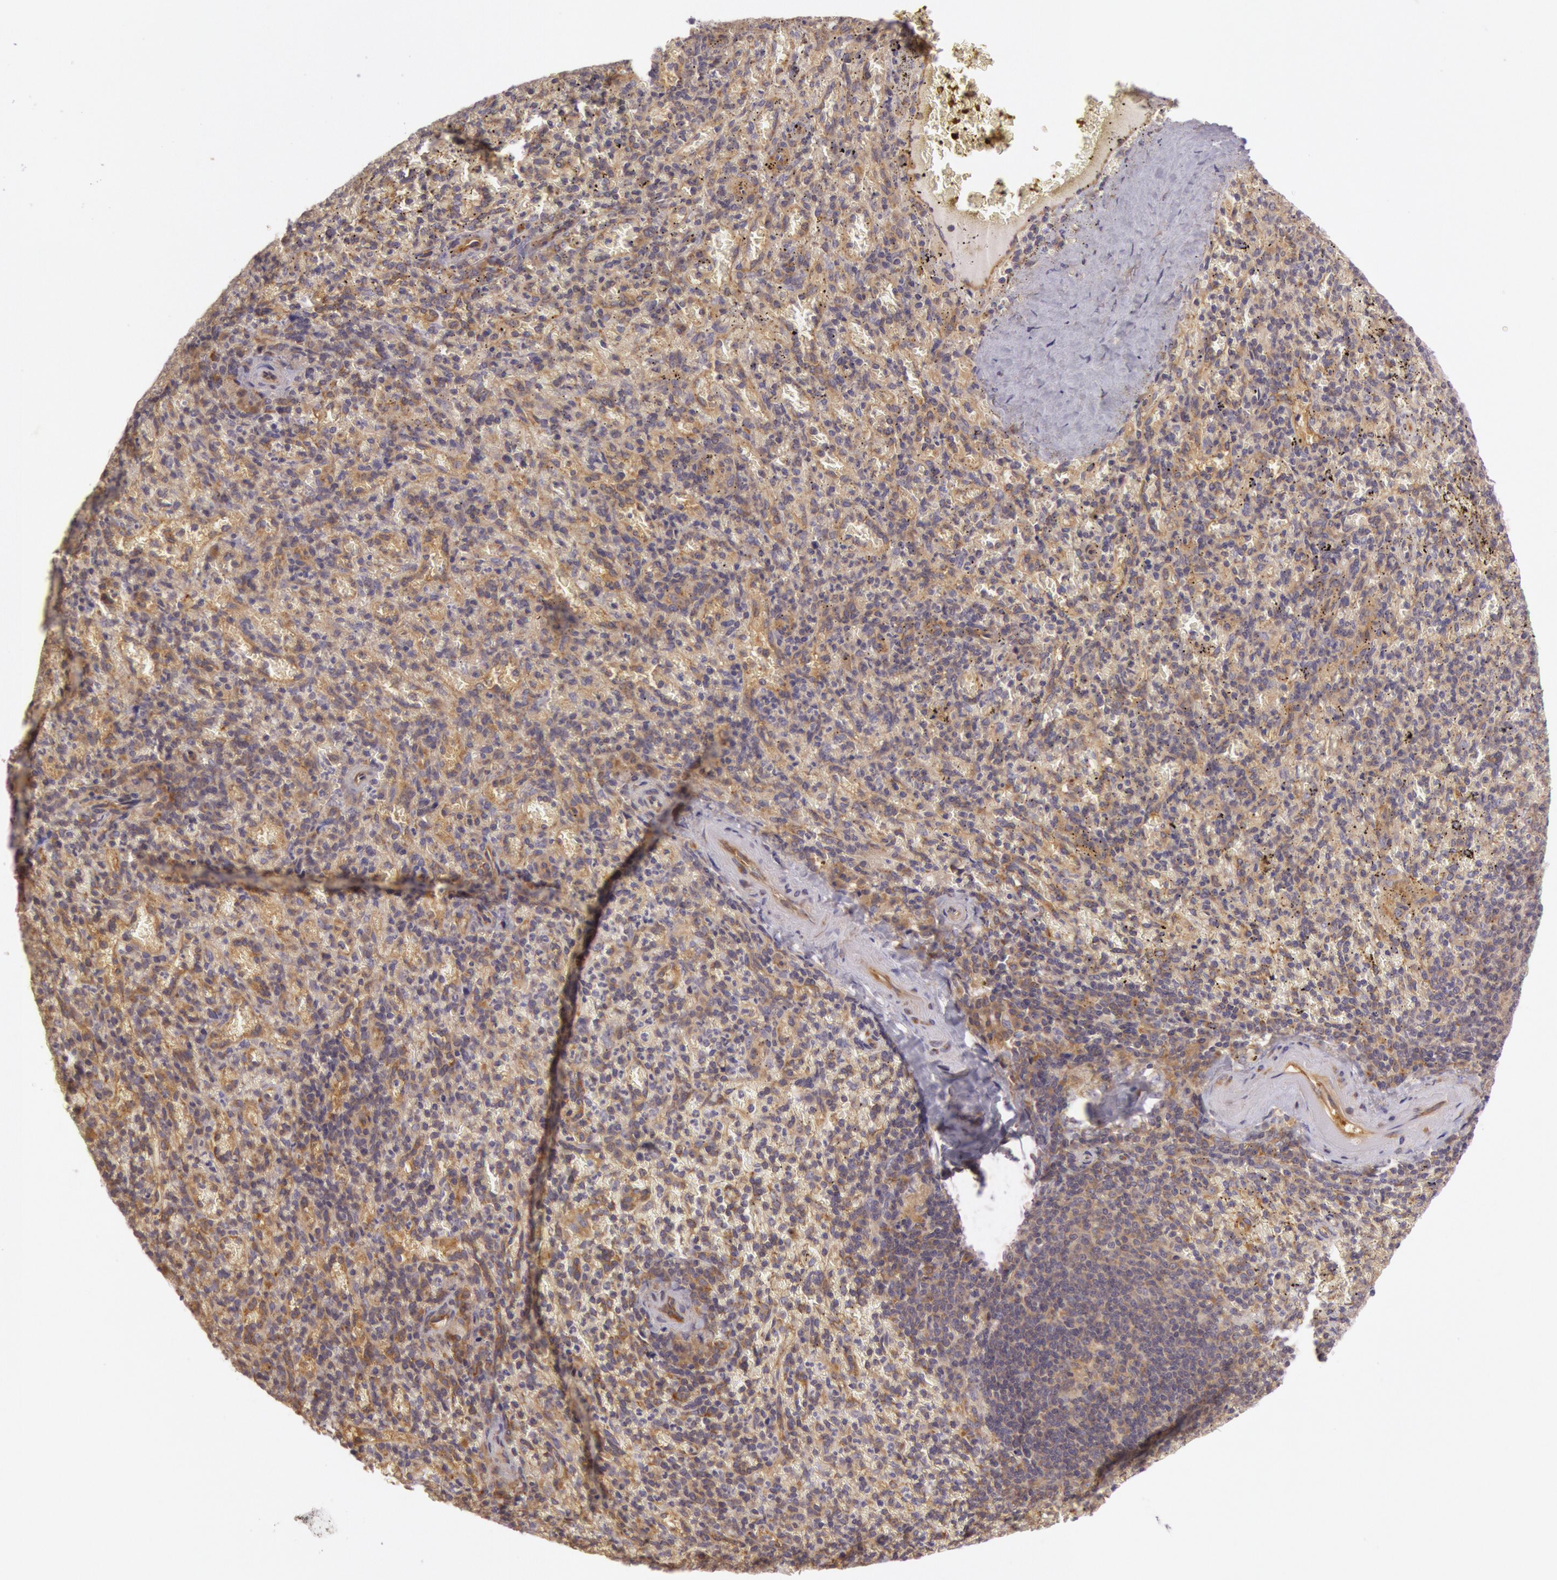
{"staining": {"intensity": "weak", "quantity": ">75%", "location": "cytoplasmic/membranous"}, "tissue": "spleen", "cell_type": "Cells in red pulp", "image_type": "normal", "snomed": [{"axis": "morphology", "description": "Normal tissue, NOS"}, {"axis": "topography", "description": "Spleen"}], "caption": "The histopathology image displays immunohistochemical staining of unremarkable spleen. There is weak cytoplasmic/membranous expression is identified in about >75% of cells in red pulp.", "gene": "CHUK", "patient": {"sex": "female", "age": 50}}